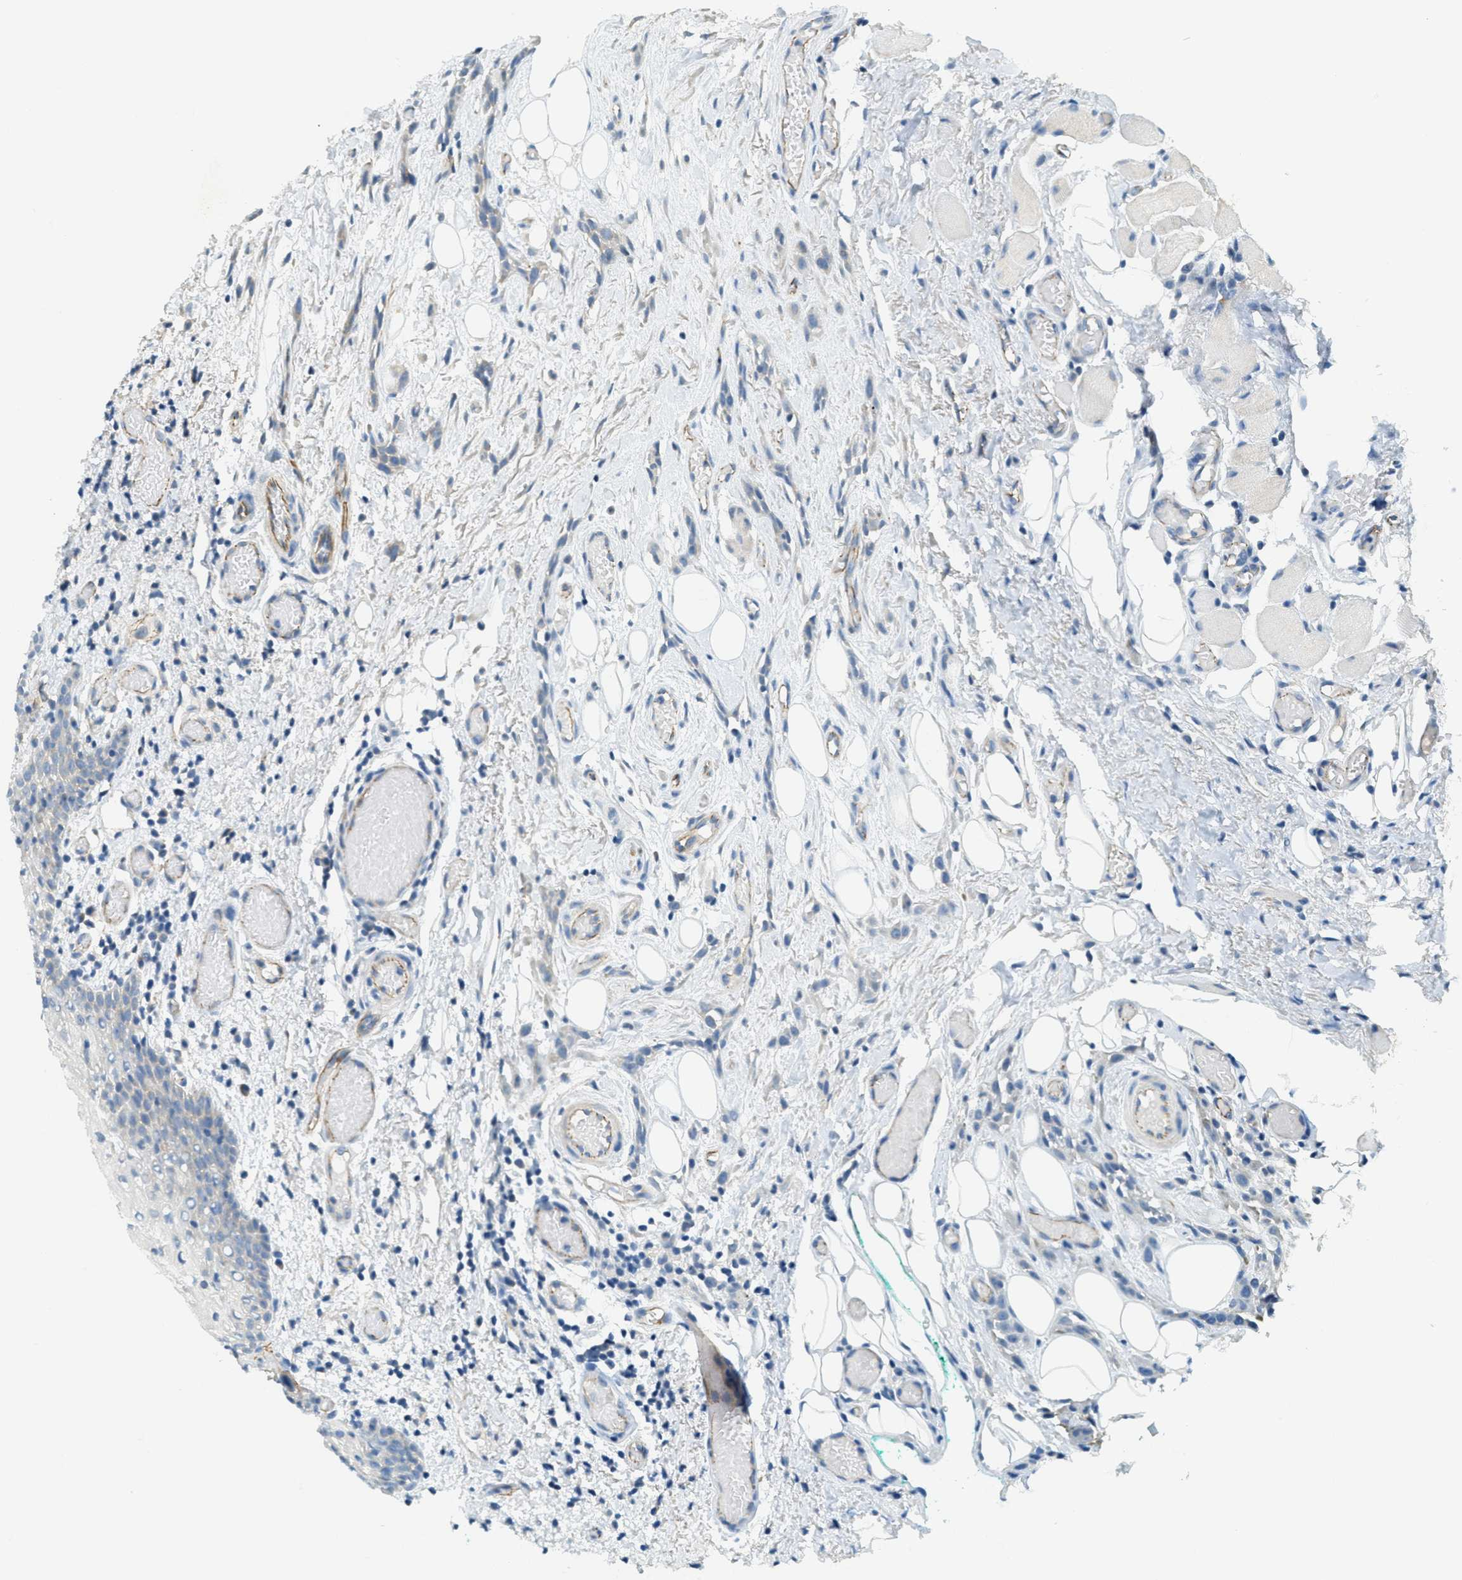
{"staining": {"intensity": "moderate", "quantity": "<25%", "location": "cytoplasmic/membranous"}, "tissue": "oral mucosa", "cell_type": "Squamous epithelial cells", "image_type": "normal", "snomed": [{"axis": "morphology", "description": "Normal tissue, NOS"}, {"axis": "morphology", "description": "Squamous cell carcinoma, NOS"}, {"axis": "topography", "description": "Oral tissue"}, {"axis": "topography", "description": "Salivary gland"}, {"axis": "topography", "description": "Head-Neck"}], "caption": "This micrograph exhibits immunohistochemistry staining of unremarkable human oral mucosa, with low moderate cytoplasmic/membranous staining in about <25% of squamous epithelial cells.", "gene": "JCAD", "patient": {"sex": "female", "age": 62}}